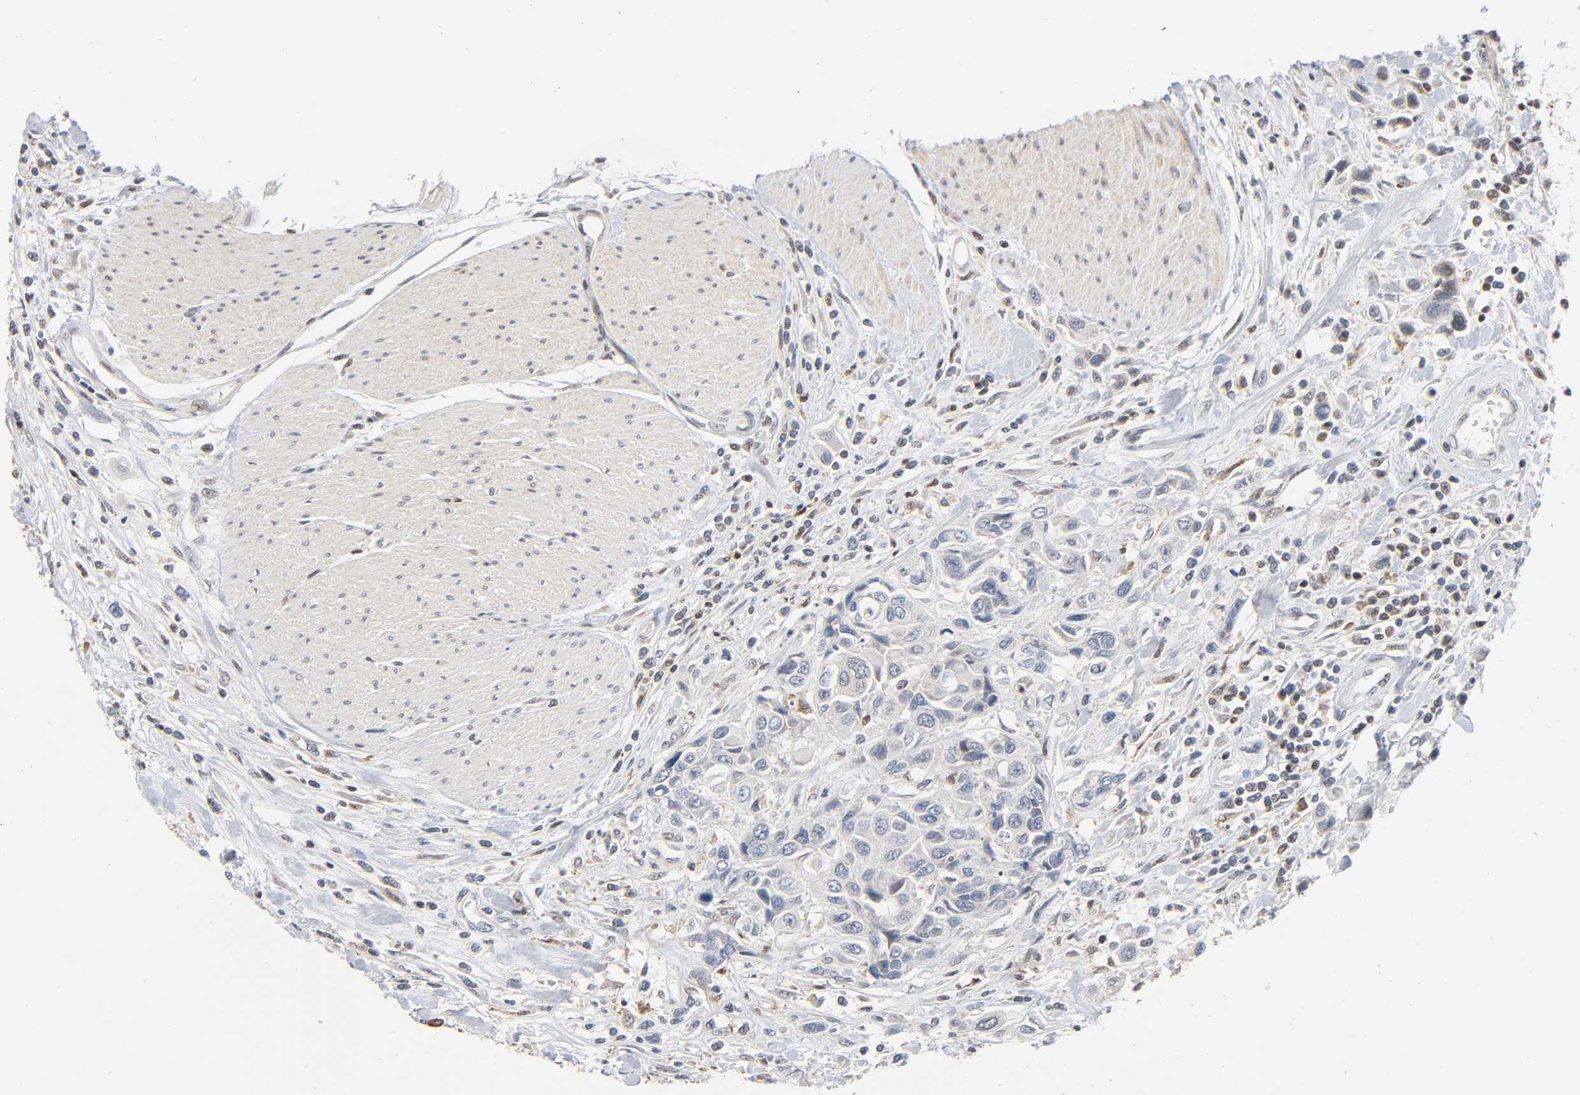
{"staining": {"intensity": "negative", "quantity": "none", "location": "none"}, "tissue": "urothelial cancer", "cell_type": "Tumor cells", "image_type": "cancer", "snomed": [{"axis": "morphology", "description": "Urothelial carcinoma, High grade"}, {"axis": "topography", "description": "Urinary bladder"}], "caption": "Immunohistochemical staining of urothelial cancer exhibits no significant expression in tumor cells.", "gene": "KAT2B", "patient": {"sex": "male", "age": 50}}